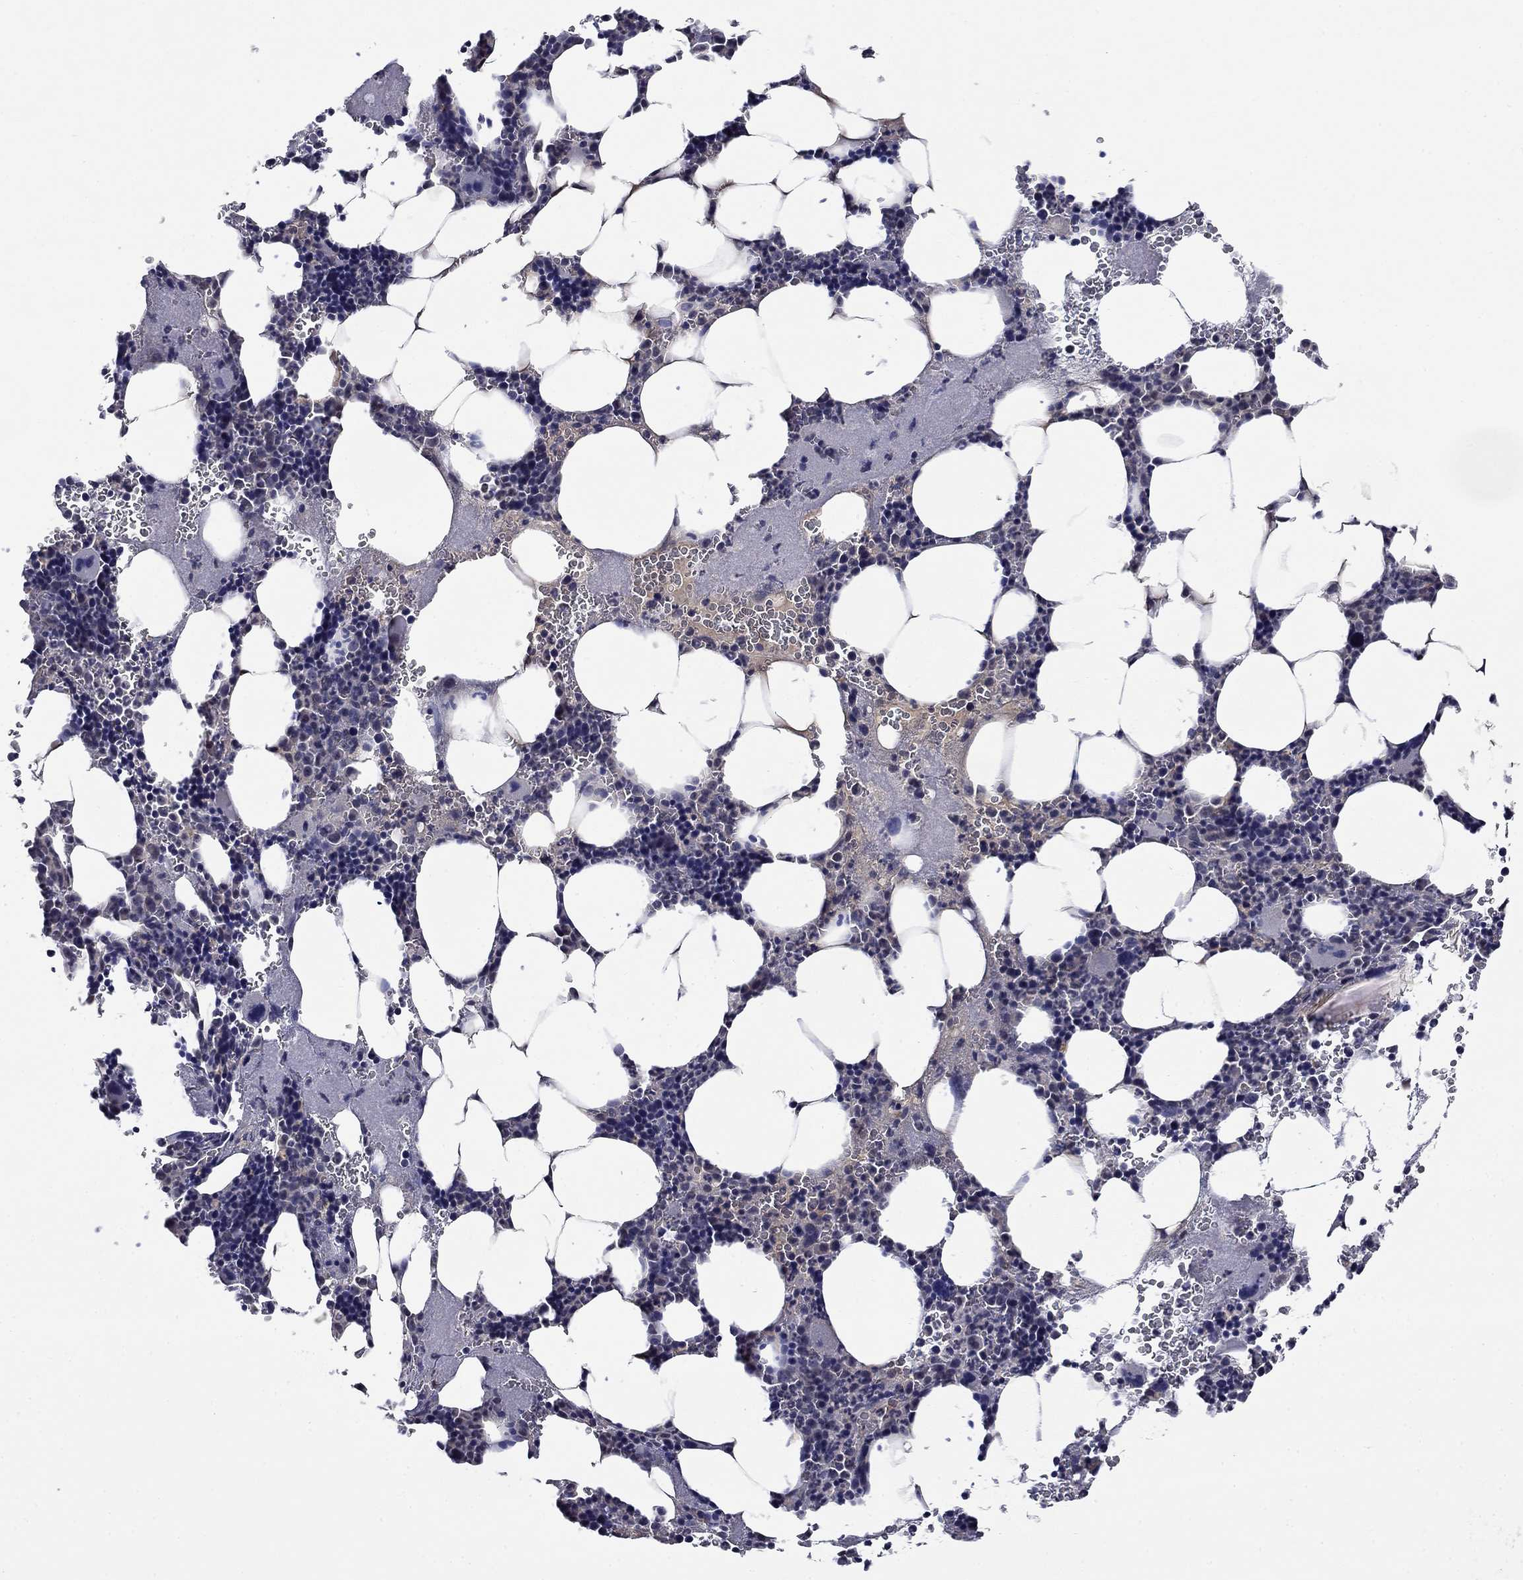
{"staining": {"intensity": "negative", "quantity": "none", "location": "none"}, "tissue": "bone marrow", "cell_type": "Hematopoietic cells", "image_type": "normal", "snomed": [{"axis": "morphology", "description": "Normal tissue, NOS"}, {"axis": "topography", "description": "Bone marrow"}], "caption": "This is an IHC photomicrograph of benign bone marrow. There is no expression in hematopoietic cells.", "gene": "DDTL", "patient": {"sex": "male", "age": 44}}